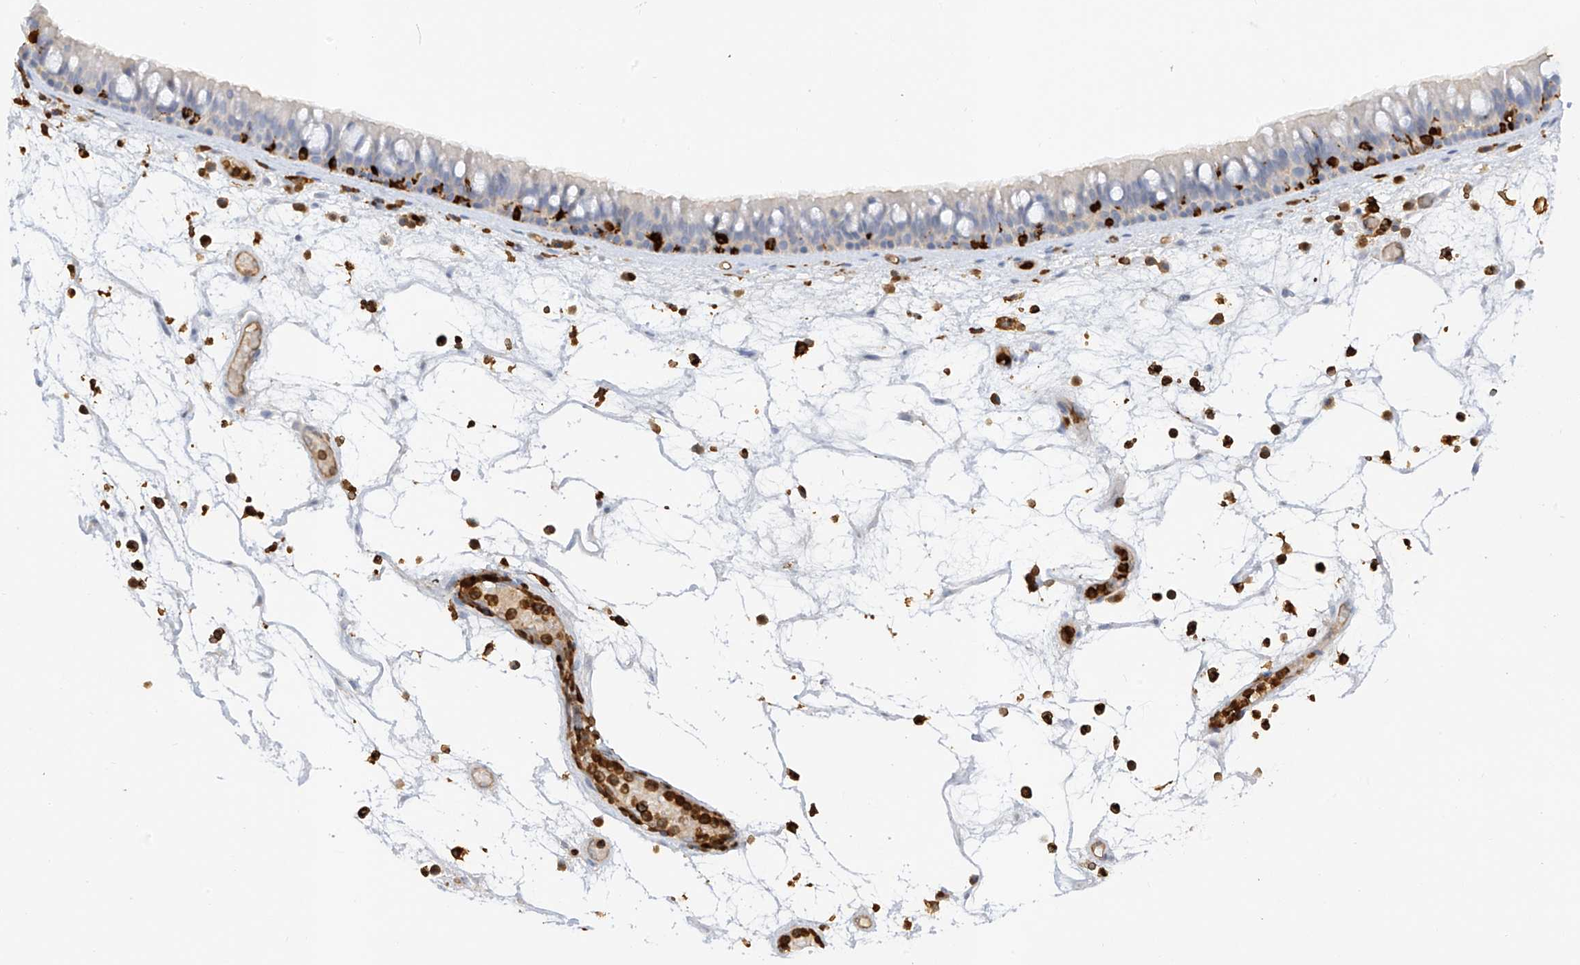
{"staining": {"intensity": "negative", "quantity": "none", "location": "none"}, "tissue": "nasopharynx", "cell_type": "Respiratory epithelial cells", "image_type": "normal", "snomed": [{"axis": "morphology", "description": "Normal tissue, NOS"}, {"axis": "morphology", "description": "Inflammation, NOS"}, {"axis": "morphology", "description": "Malignant melanoma, Metastatic site"}, {"axis": "topography", "description": "Nasopharynx"}], "caption": "Human nasopharynx stained for a protein using immunohistochemistry reveals no staining in respiratory epithelial cells.", "gene": "ARHGAP25", "patient": {"sex": "male", "age": 70}}